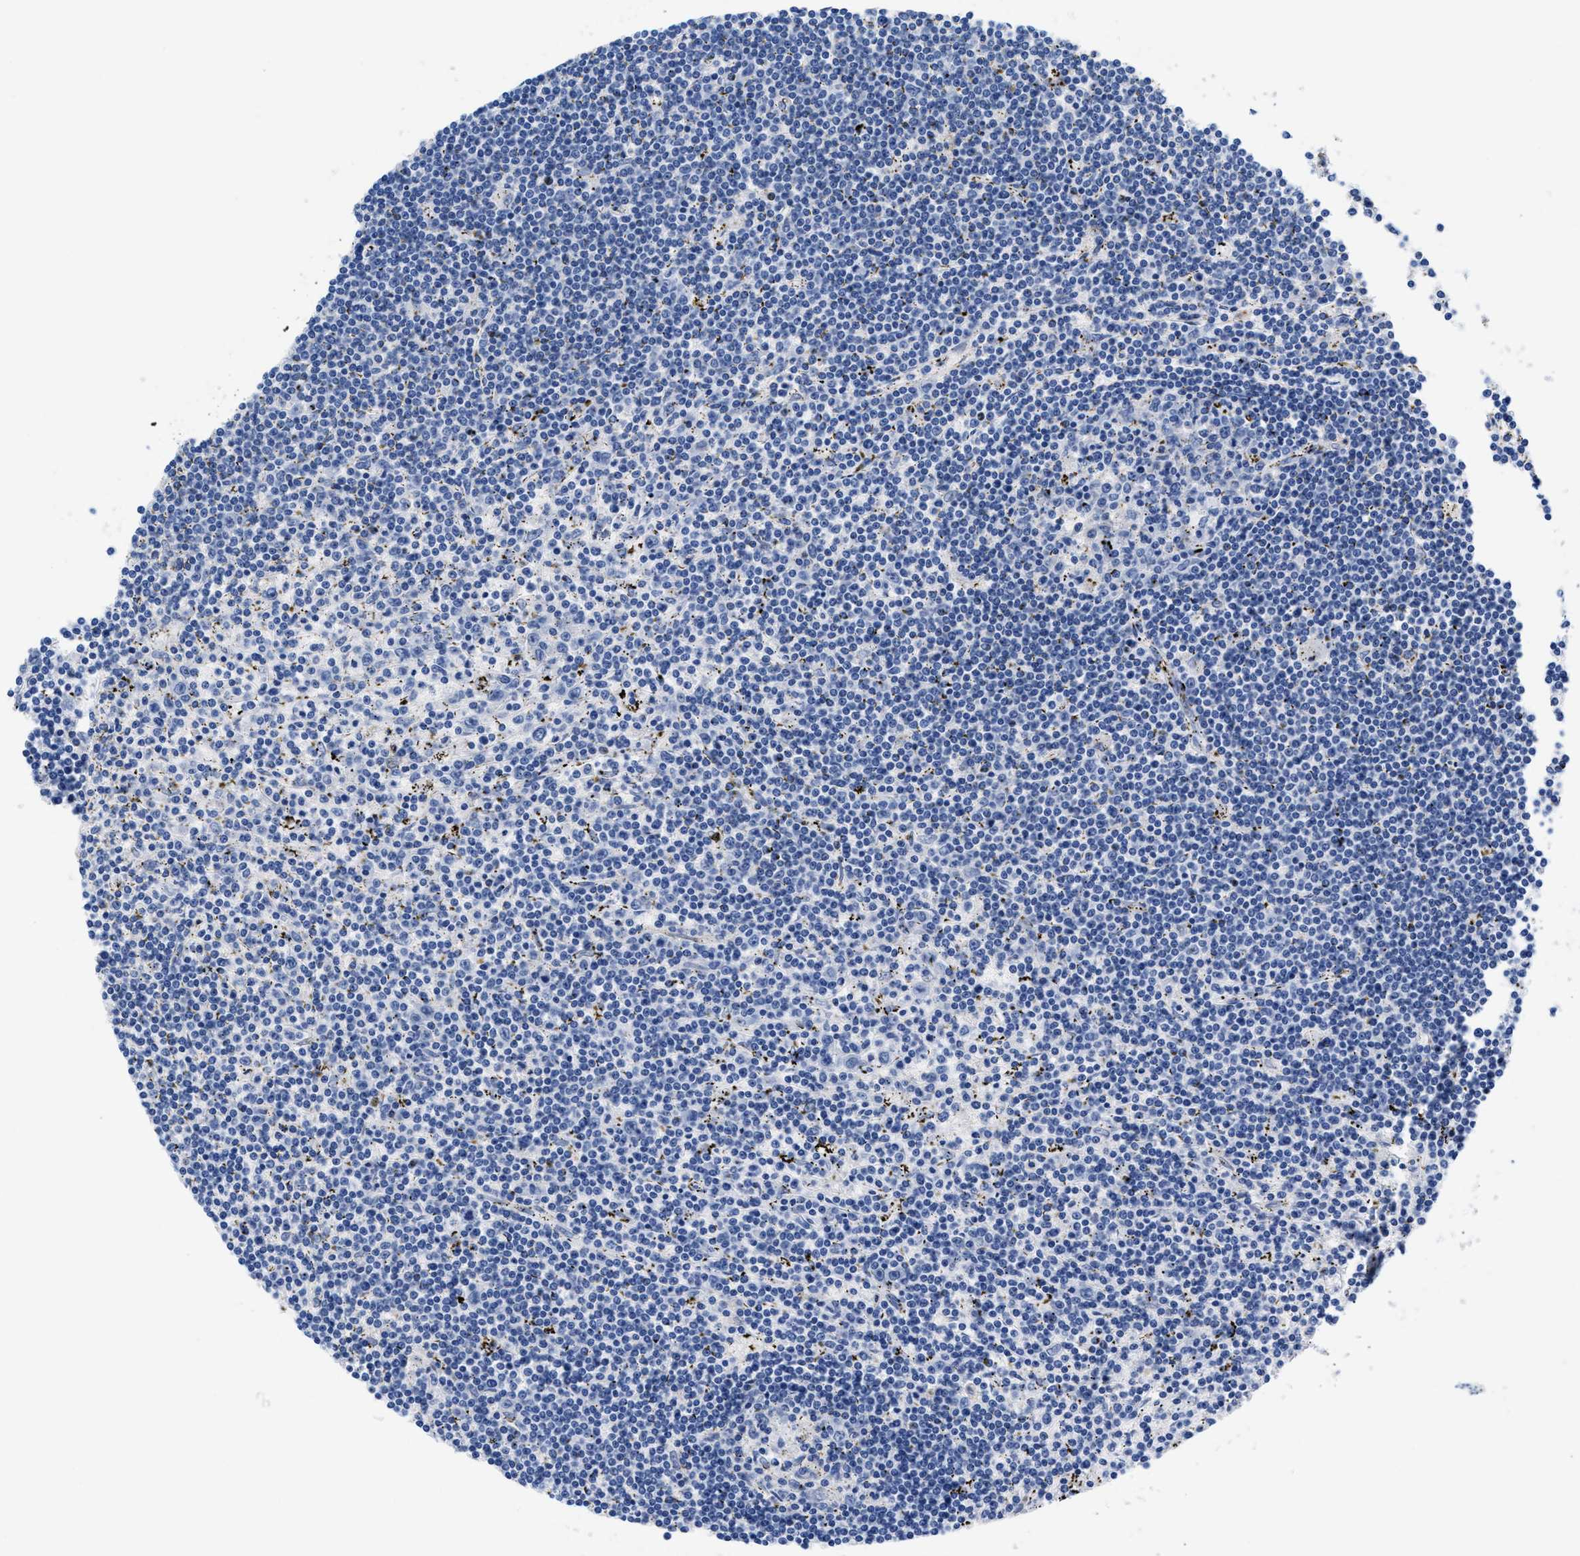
{"staining": {"intensity": "negative", "quantity": "none", "location": "none"}, "tissue": "lymphoma", "cell_type": "Tumor cells", "image_type": "cancer", "snomed": [{"axis": "morphology", "description": "Malignant lymphoma, non-Hodgkin's type, Low grade"}, {"axis": "topography", "description": "Spleen"}], "caption": "High power microscopy histopathology image of an IHC histopathology image of lymphoma, revealing no significant expression in tumor cells.", "gene": "SLFN13", "patient": {"sex": "male", "age": 76}}